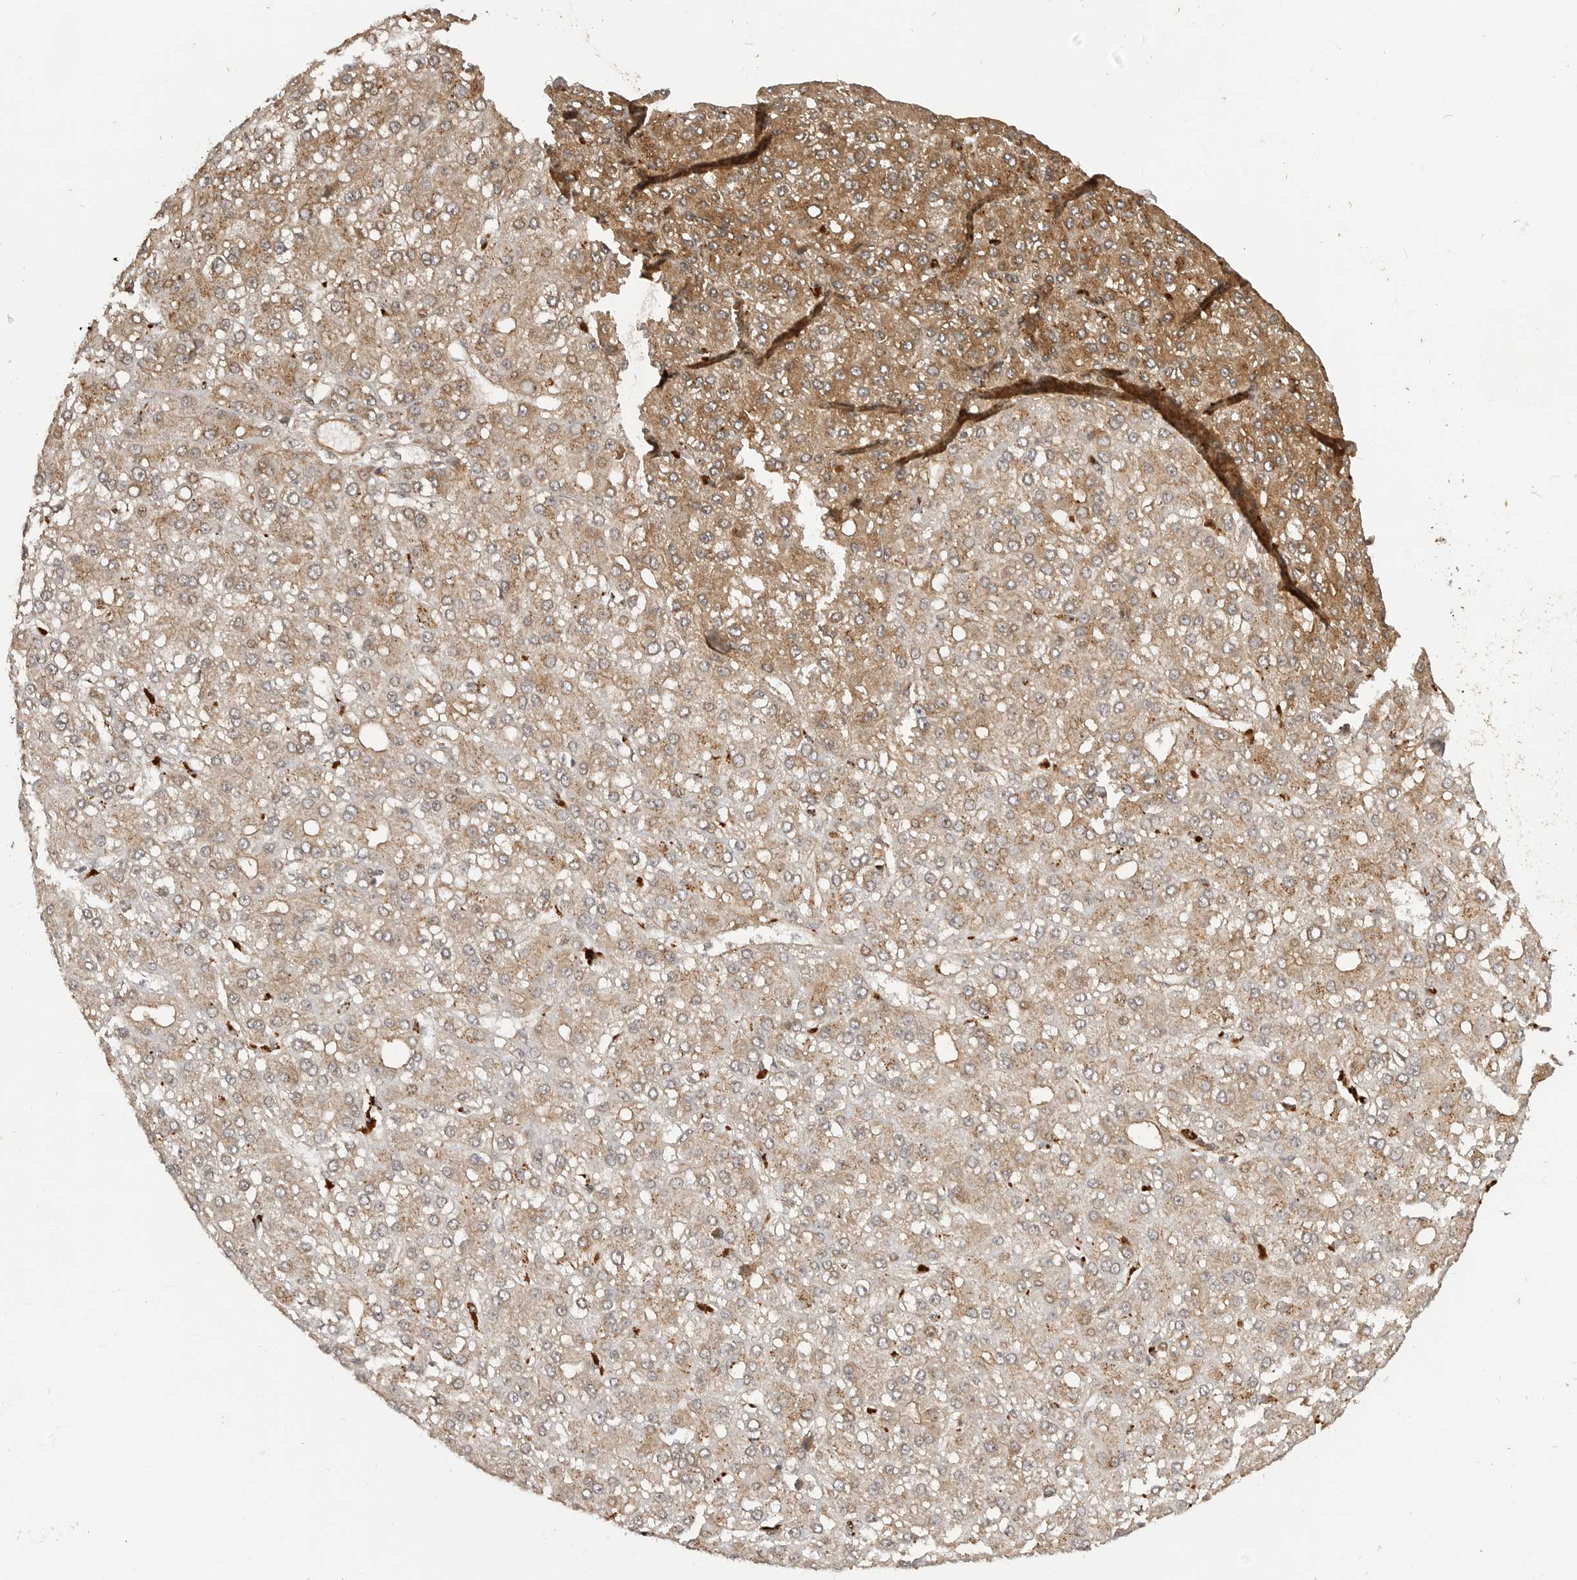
{"staining": {"intensity": "weak", "quantity": ">75%", "location": "cytoplasmic/membranous"}, "tissue": "liver cancer", "cell_type": "Tumor cells", "image_type": "cancer", "snomed": [{"axis": "morphology", "description": "Carcinoma, Hepatocellular, NOS"}, {"axis": "topography", "description": "Liver"}], "caption": "This micrograph reveals IHC staining of hepatocellular carcinoma (liver), with low weak cytoplasmic/membranous expression in about >75% of tumor cells.", "gene": "ADPRS", "patient": {"sex": "male", "age": 67}}